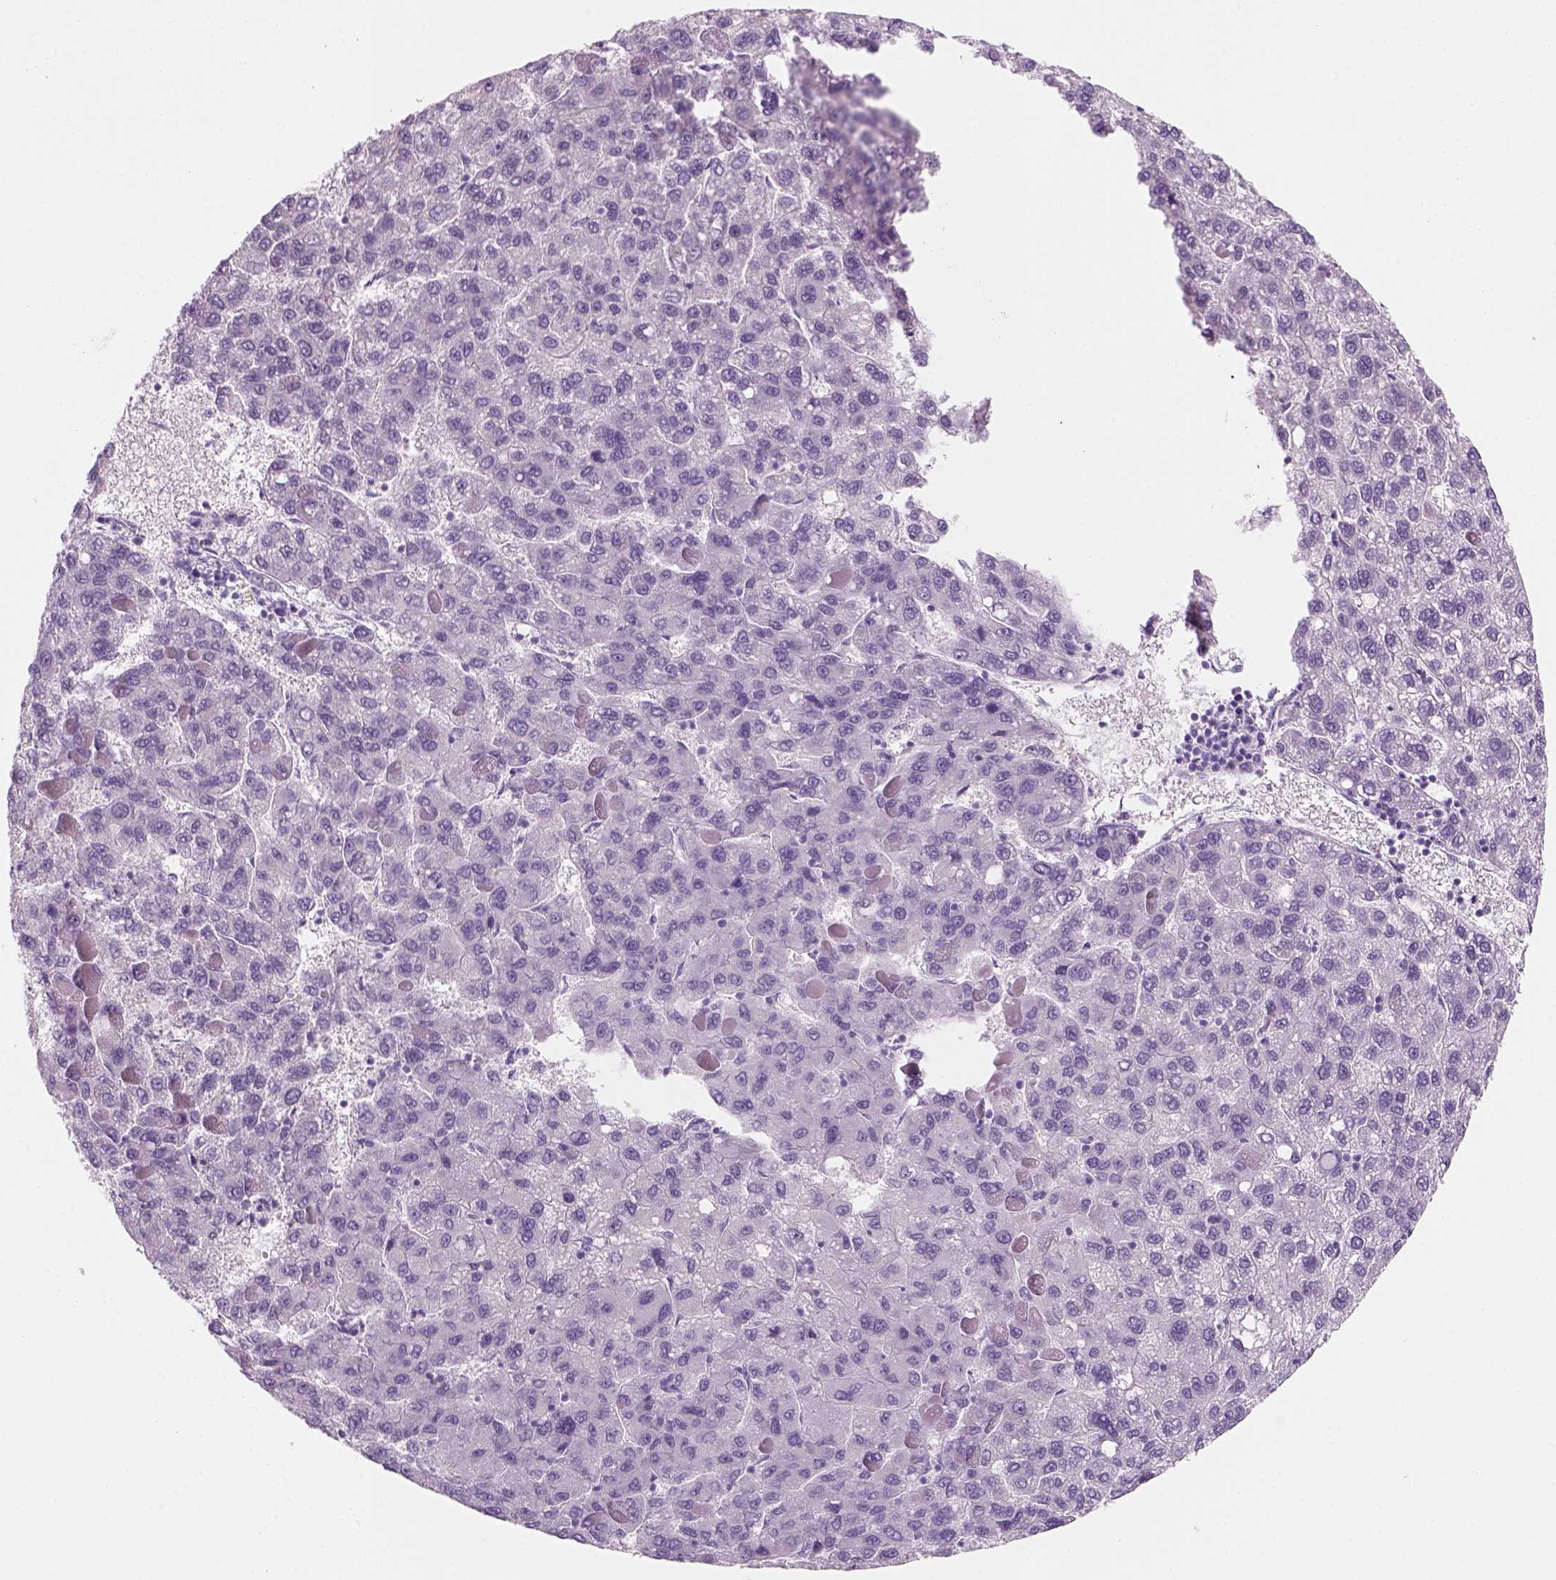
{"staining": {"intensity": "negative", "quantity": "none", "location": "none"}, "tissue": "liver cancer", "cell_type": "Tumor cells", "image_type": "cancer", "snomed": [{"axis": "morphology", "description": "Carcinoma, Hepatocellular, NOS"}, {"axis": "topography", "description": "Liver"}], "caption": "Tumor cells show no significant expression in liver hepatocellular carcinoma. (Immunohistochemistry (ihc), brightfield microscopy, high magnification).", "gene": "KRTAP11-1", "patient": {"sex": "female", "age": 82}}